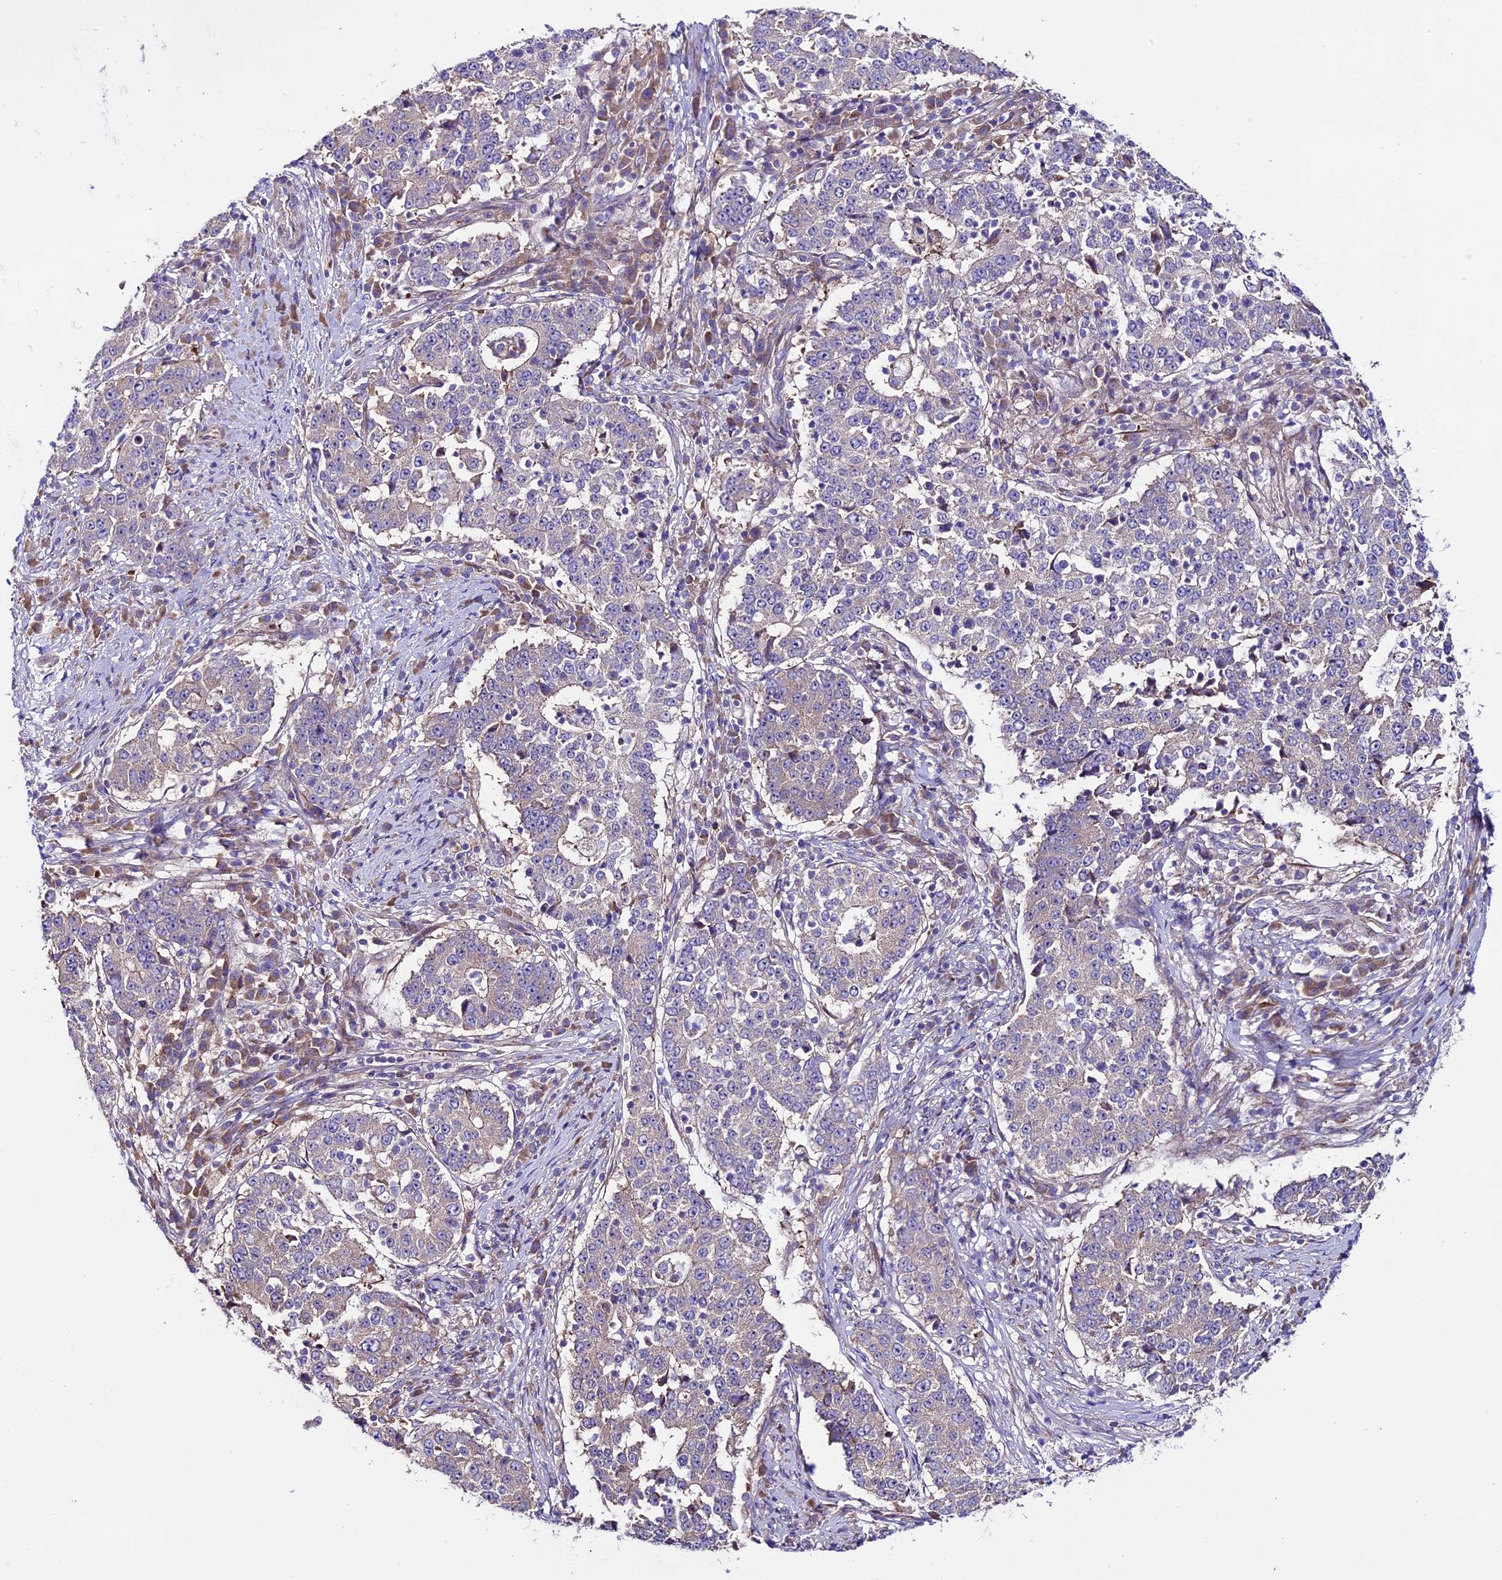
{"staining": {"intensity": "negative", "quantity": "none", "location": "none"}, "tissue": "stomach cancer", "cell_type": "Tumor cells", "image_type": "cancer", "snomed": [{"axis": "morphology", "description": "Adenocarcinoma, NOS"}, {"axis": "topography", "description": "Stomach"}], "caption": "There is no significant staining in tumor cells of adenocarcinoma (stomach). (Stains: DAB IHC with hematoxylin counter stain, Microscopy: brightfield microscopy at high magnification).", "gene": "SPIRE1", "patient": {"sex": "male", "age": 59}}